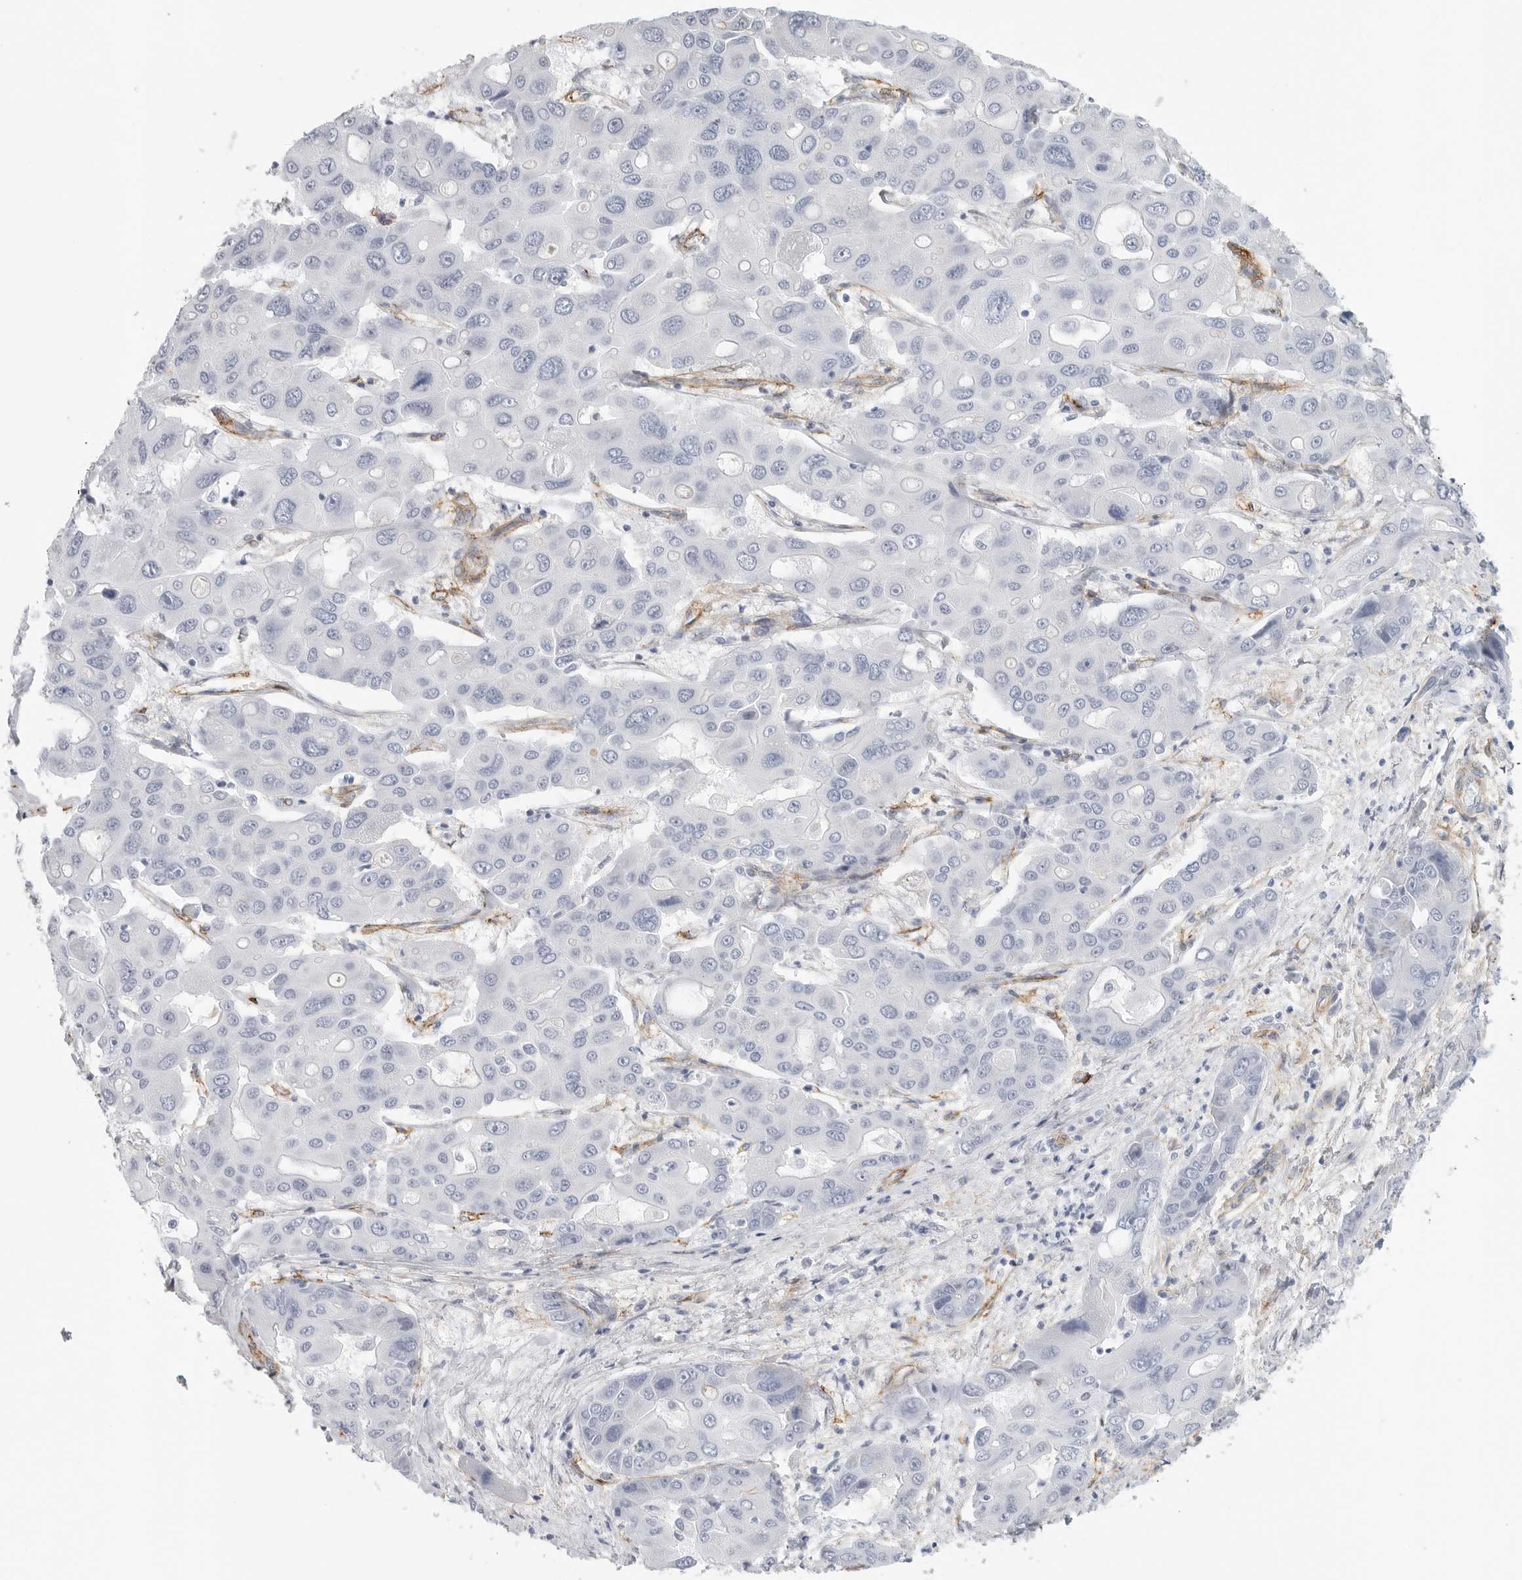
{"staining": {"intensity": "negative", "quantity": "none", "location": "none"}, "tissue": "liver cancer", "cell_type": "Tumor cells", "image_type": "cancer", "snomed": [{"axis": "morphology", "description": "Cholangiocarcinoma"}, {"axis": "topography", "description": "Liver"}], "caption": "Micrograph shows no protein staining in tumor cells of cholangiocarcinoma (liver) tissue.", "gene": "TNR", "patient": {"sex": "male", "age": 67}}